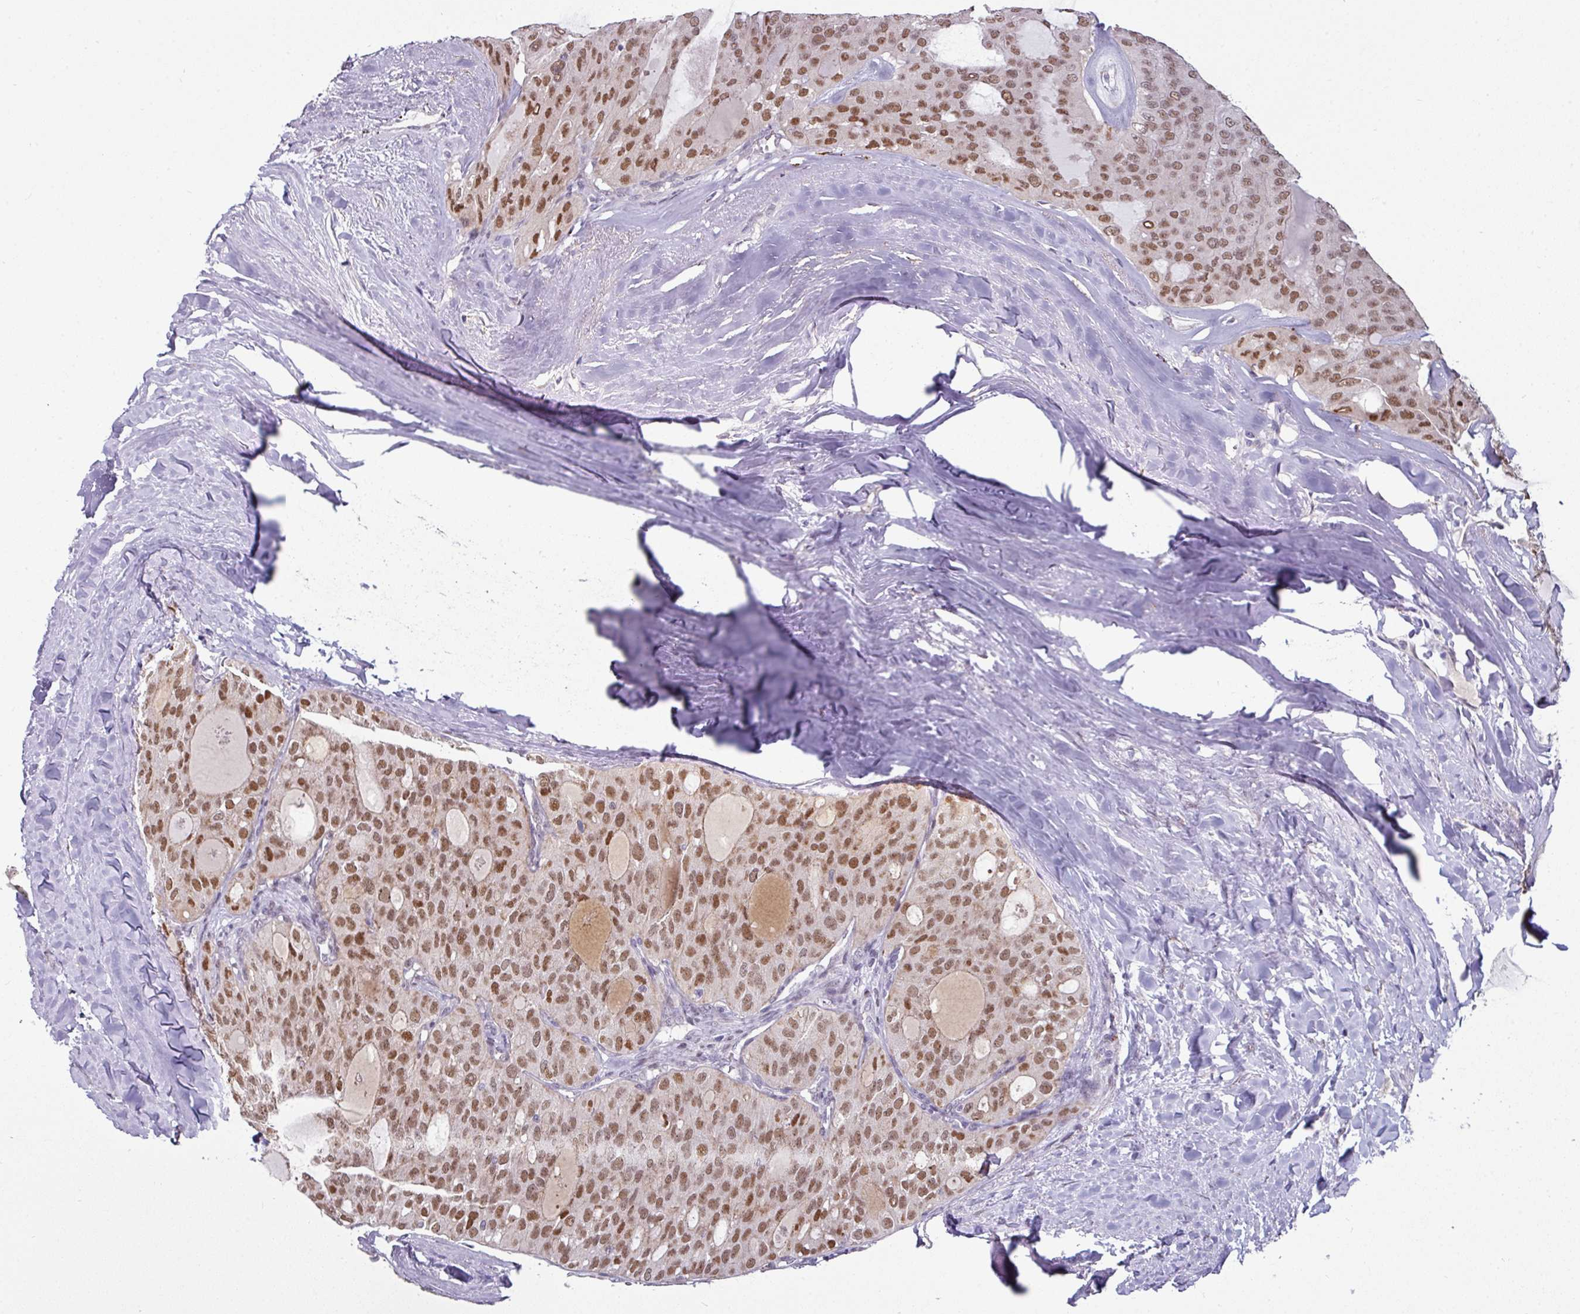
{"staining": {"intensity": "moderate", "quantity": ">75%", "location": "nuclear"}, "tissue": "thyroid cancer", "cell_type": "Tumor cells", "image_type": "cancer", "snomed": [{"axis": "morphology", "description": "Follicular adenoma carcinoma, NOS"}, {"axis": "topography", "description": "Thyroid gland"}], "caption": "The histopathology image reveals a brown stain indicating the presence of a protein in the nuclear of tumor cells in follicular adenoma carcinoma (thyroid).", "gene": "SWSAP1", "patient": {"sex": "male", "age": 75}}